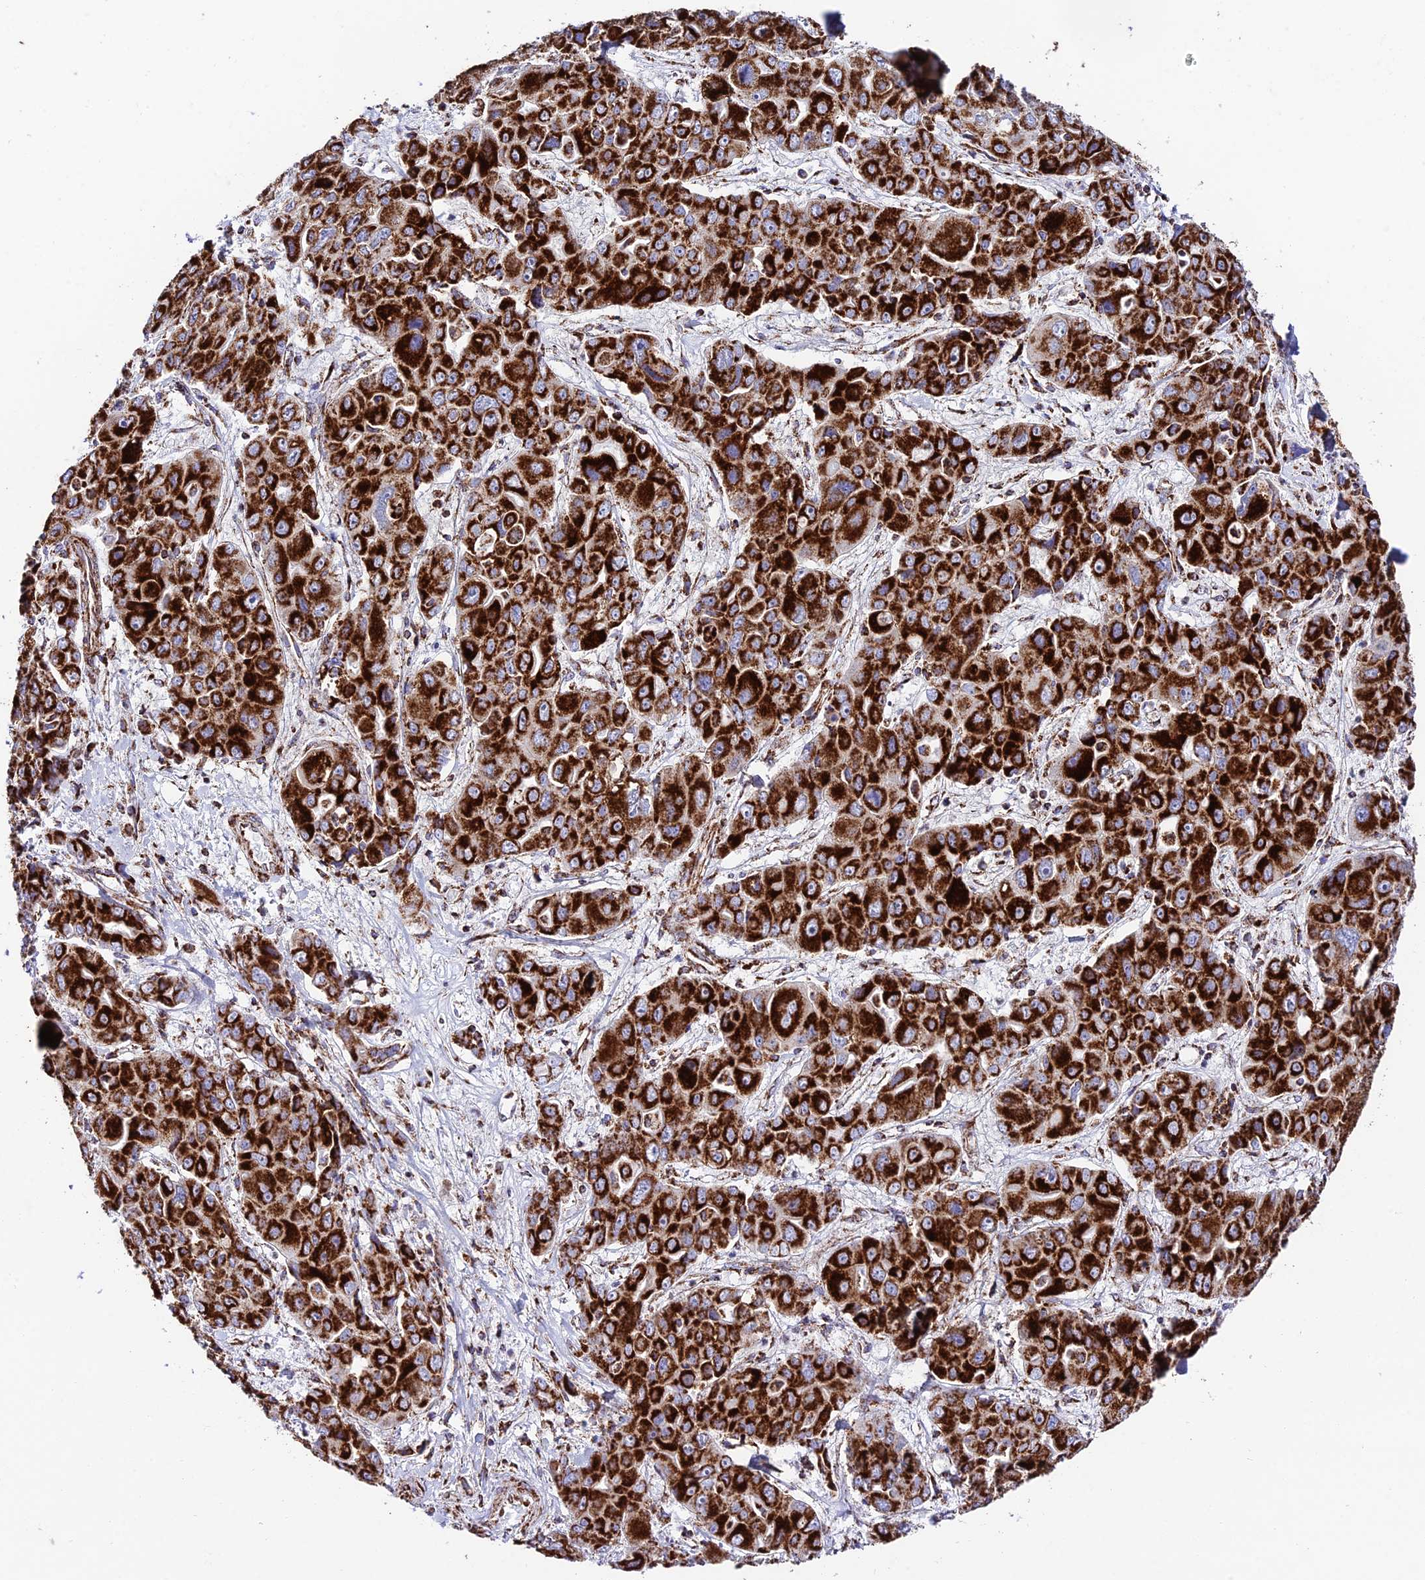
{"staining": {"intensity": "strong", "quantity": ">75%", "location": "cytoplasmic/membranous"}, "tissue": "liver cancer", "cell_type": "Tumor cells", "image_type": "cancer", "snomed": [{"axis": "morphology", "description": "Cholangiocarcinoma"}, {"axis": "topography", "description": "Liver"}], "caption": "Protein expression by IHC shows strong cytoplasmic/membranous staining in approximately >75% of tumor cells in liver cancer (cholangiocarcinoma).", "gene": "CHCHD3", "patient": {"sex": "male", "age": 67}}